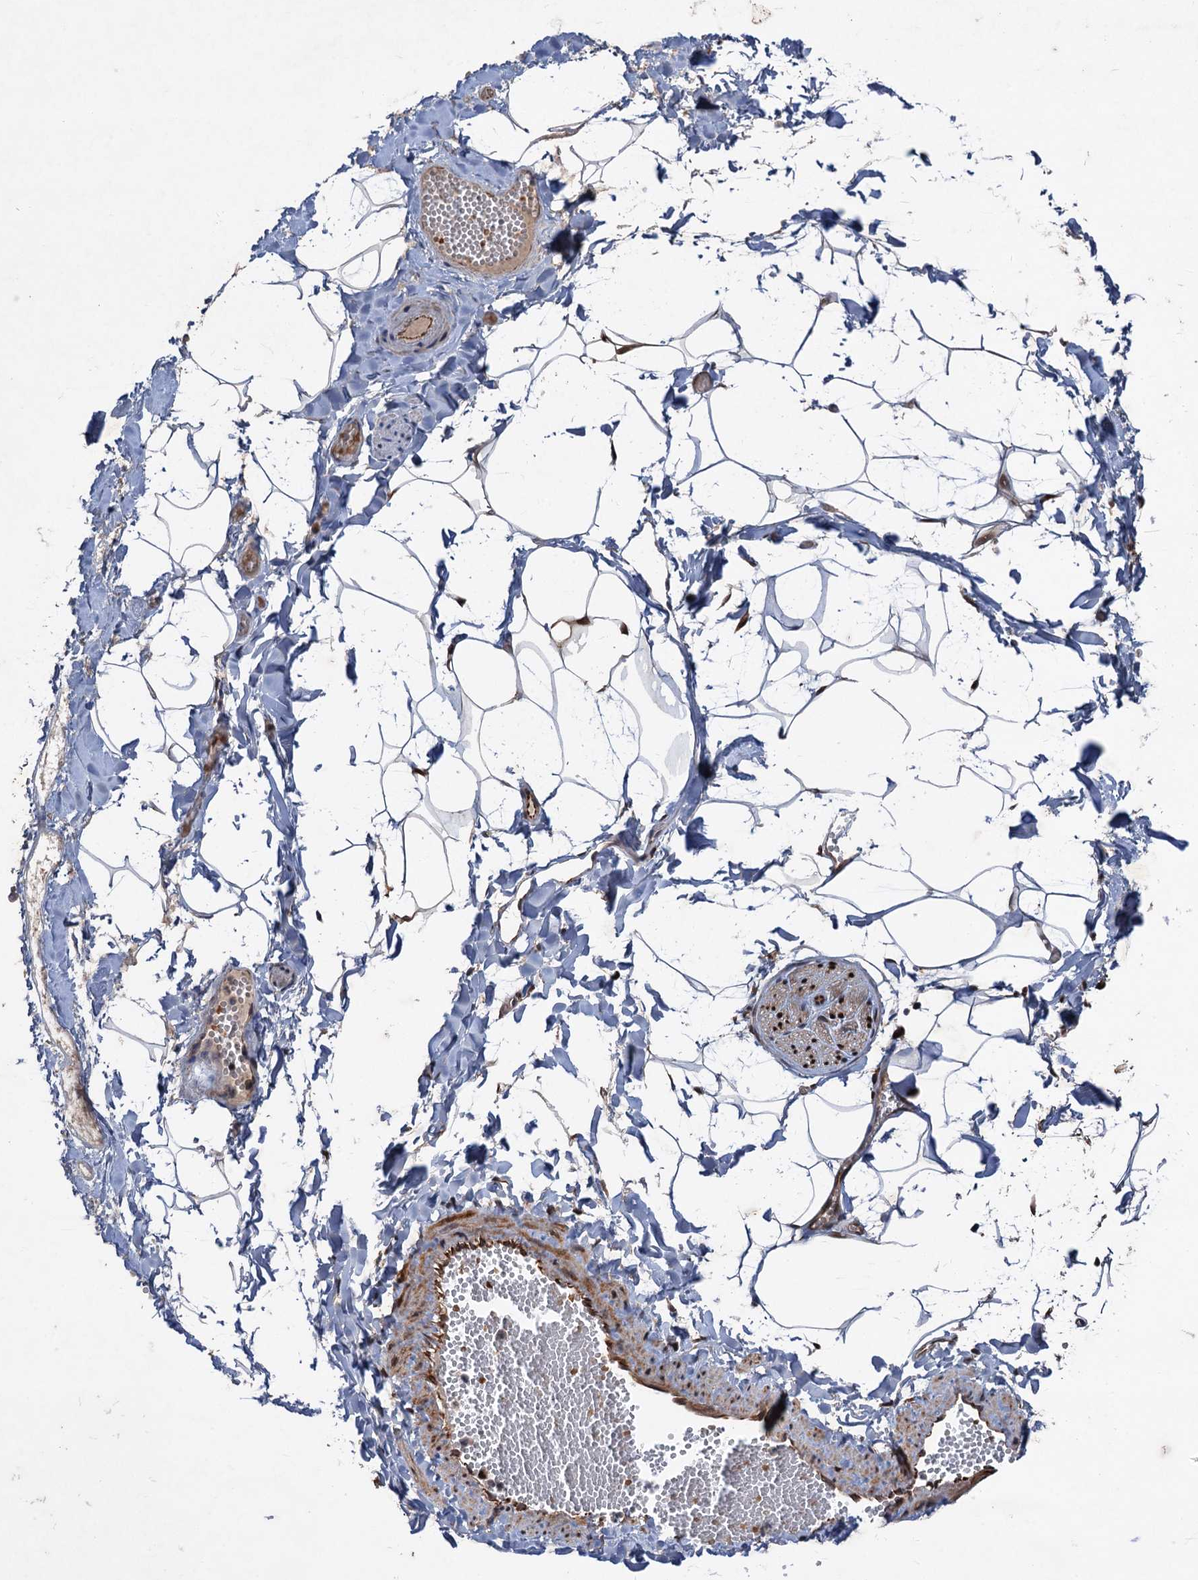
{"staining": {"intensity": "moderate", "quantity": "25%-75%", "location": "cytoplasmic/membranous,nuclear"}, "tissue": "adipose tissue", "cell_type": "Adipocytes", "image_type": "normal", "snomed": [{"axis": "morphology", "description": "Normal tissue, NOS"}, {"axis": "topography", "description": "Gallbladder"}, {"axis": "topography", "description": "Peripheral nerve tissue"}], "caption": "Immunohistochemical staining of normal adipose tissue exhibits medium levels of moderate cytoplasmic/membranous,nuclear positivity in approximately 25%-75% of adipocytes. Nuclei are stained in blue.", "gene": "TTC31", "patient": {"sex": "male", "age": 38}}